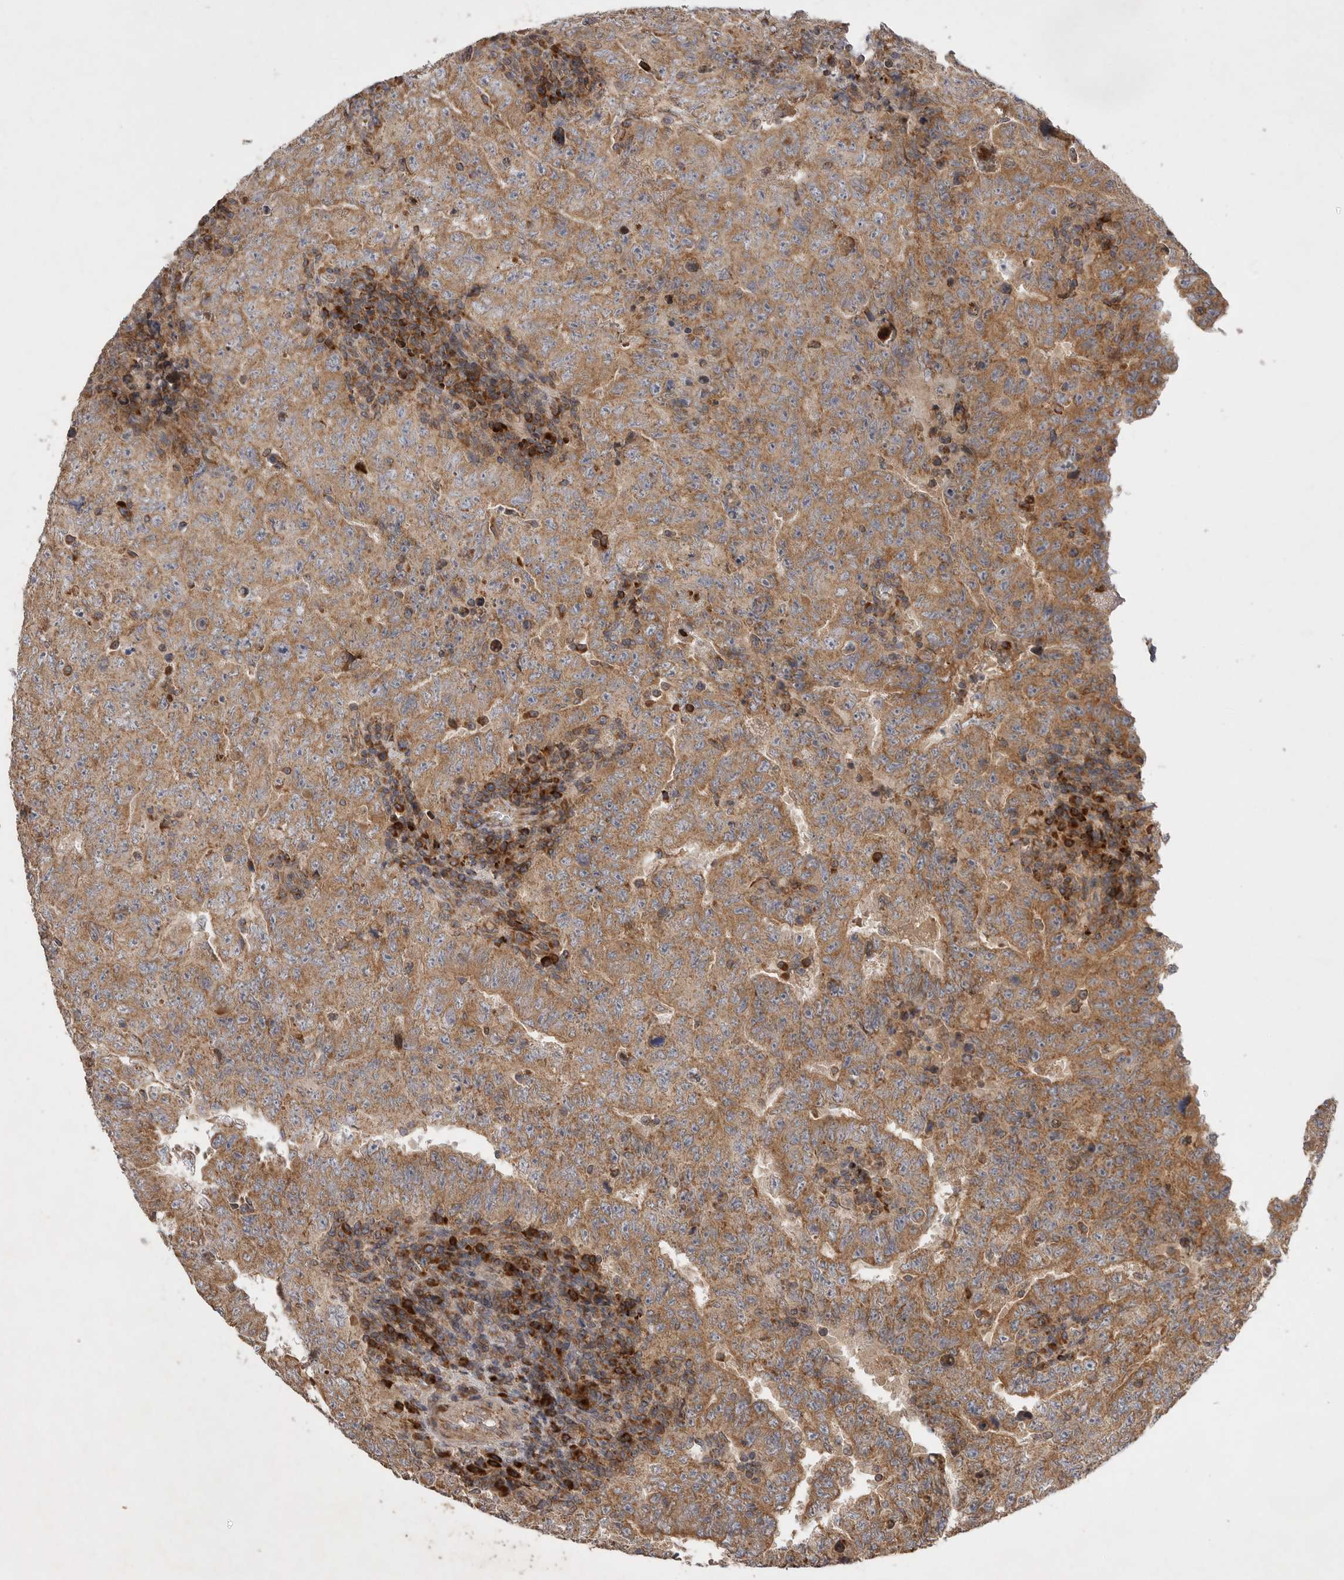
{"staining": {"intensity": "moderate", "quantity": ">75%", "location": "cytoplasmic/membranous"}, "tissue": "testis cancer", "cell_type": "Tumor cells", "image_type": "cancer", "snomed": [{"axis": "morphology", "description": "Carcinoma, Embryonal, NOS"}, {"axis": "topography", "description": "Testis"}], "caption": "Testis embryonal carcinoma stained for a protein (brown) exhibits moderate cytoplasmic/membranous positive positivity in about >75% of tumor cells.", "gene": "KIF21B", "patient": {"sex": "male", "age": 26}}